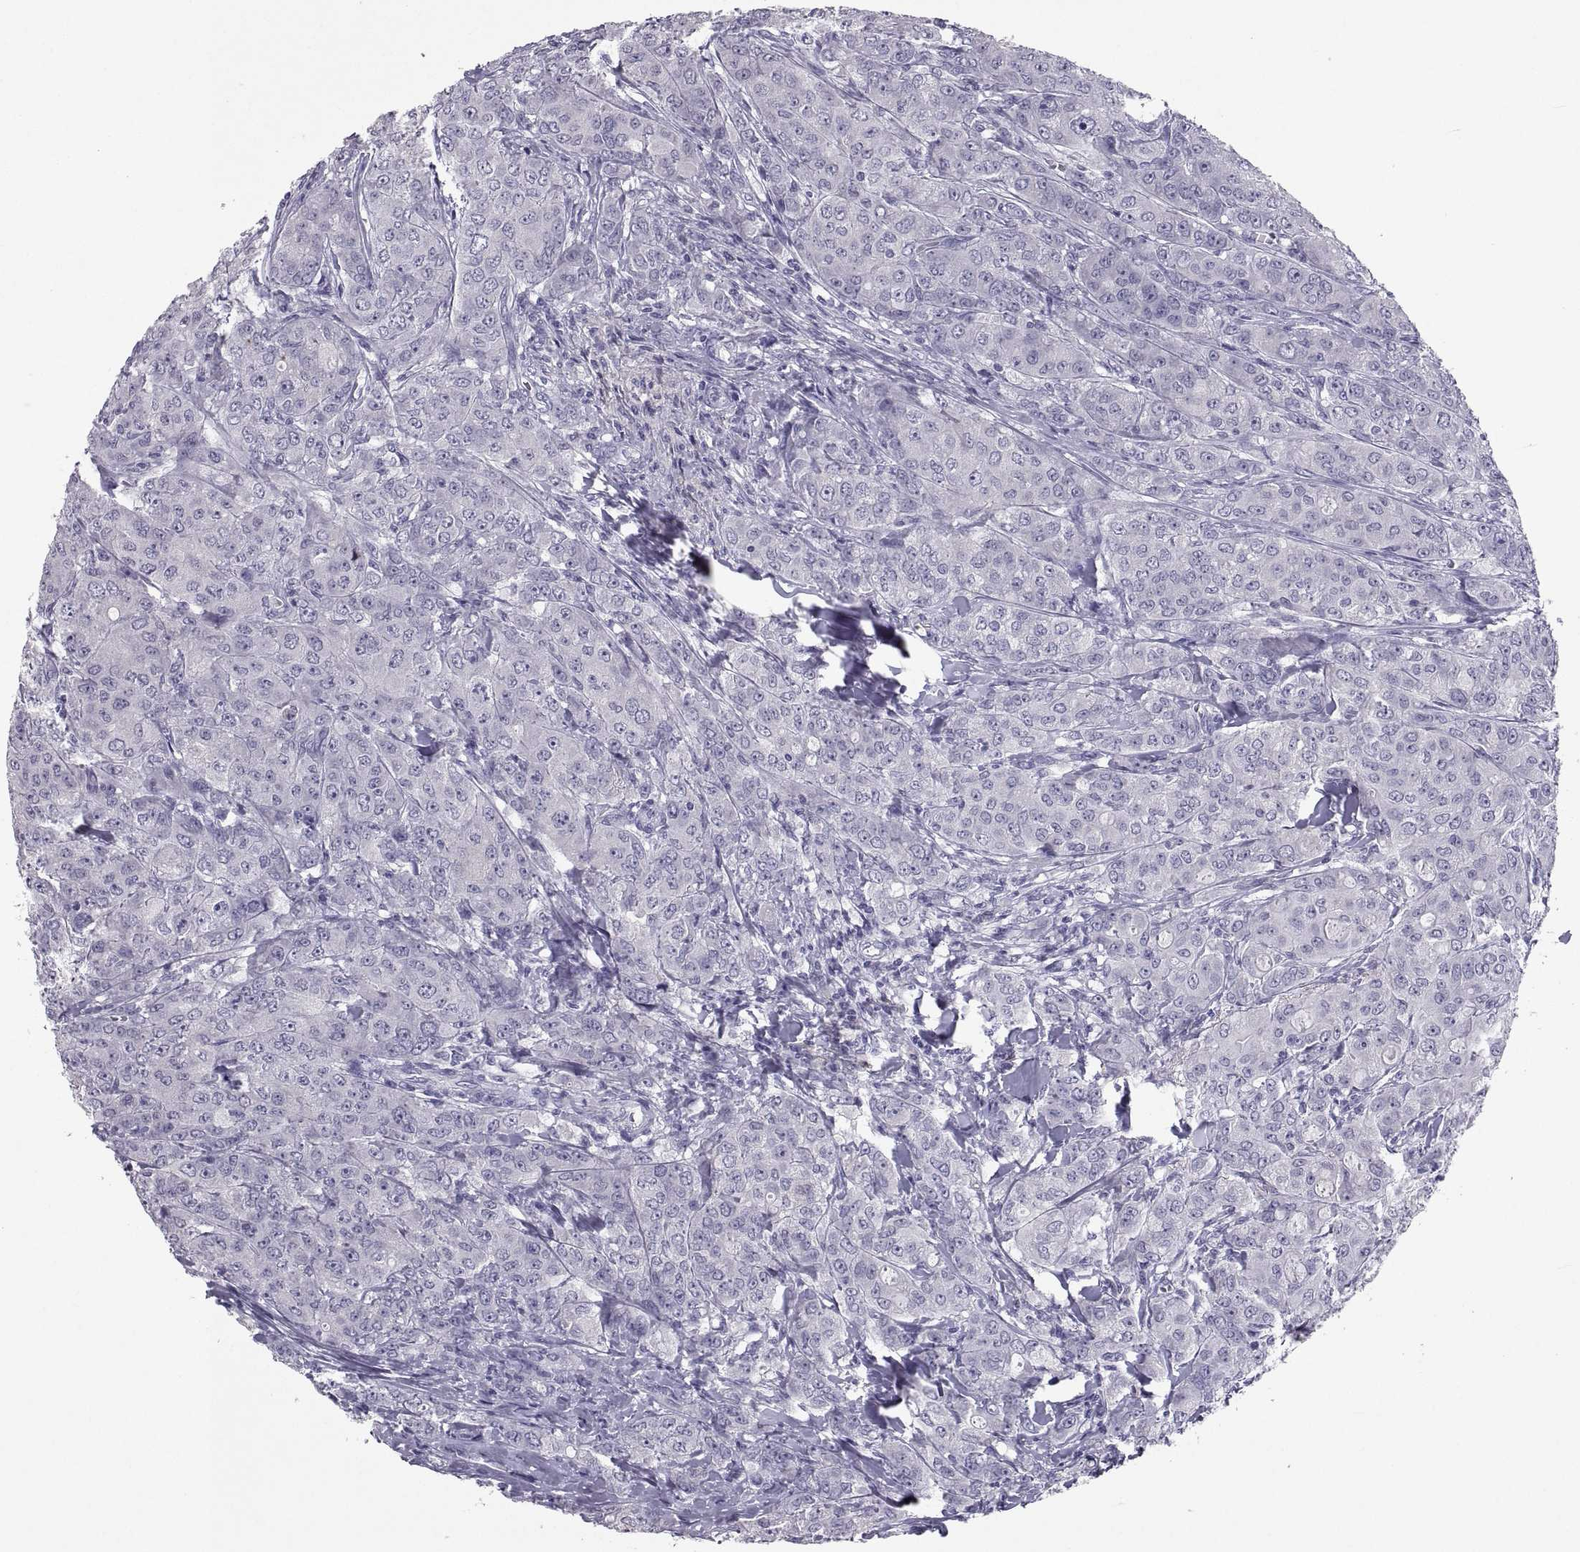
{"staining": {"intensity": "negative", "quantity": "none", "location": "none"}, "tissue": "breast cancer", "cell_type": "Tumor cells", "image_type": "cancer", "snomed": [{"axis": "morphology", "description": "Duct carcinoma"}, {"axis": "topography", "description": "Breast"}], "caption": "The histopathology image displays no significant positivity in tumor cells of breast infiltrating ductal carcinoma.", "gene": "SOX21", "patient": {"sex": "female", "age": 43}}